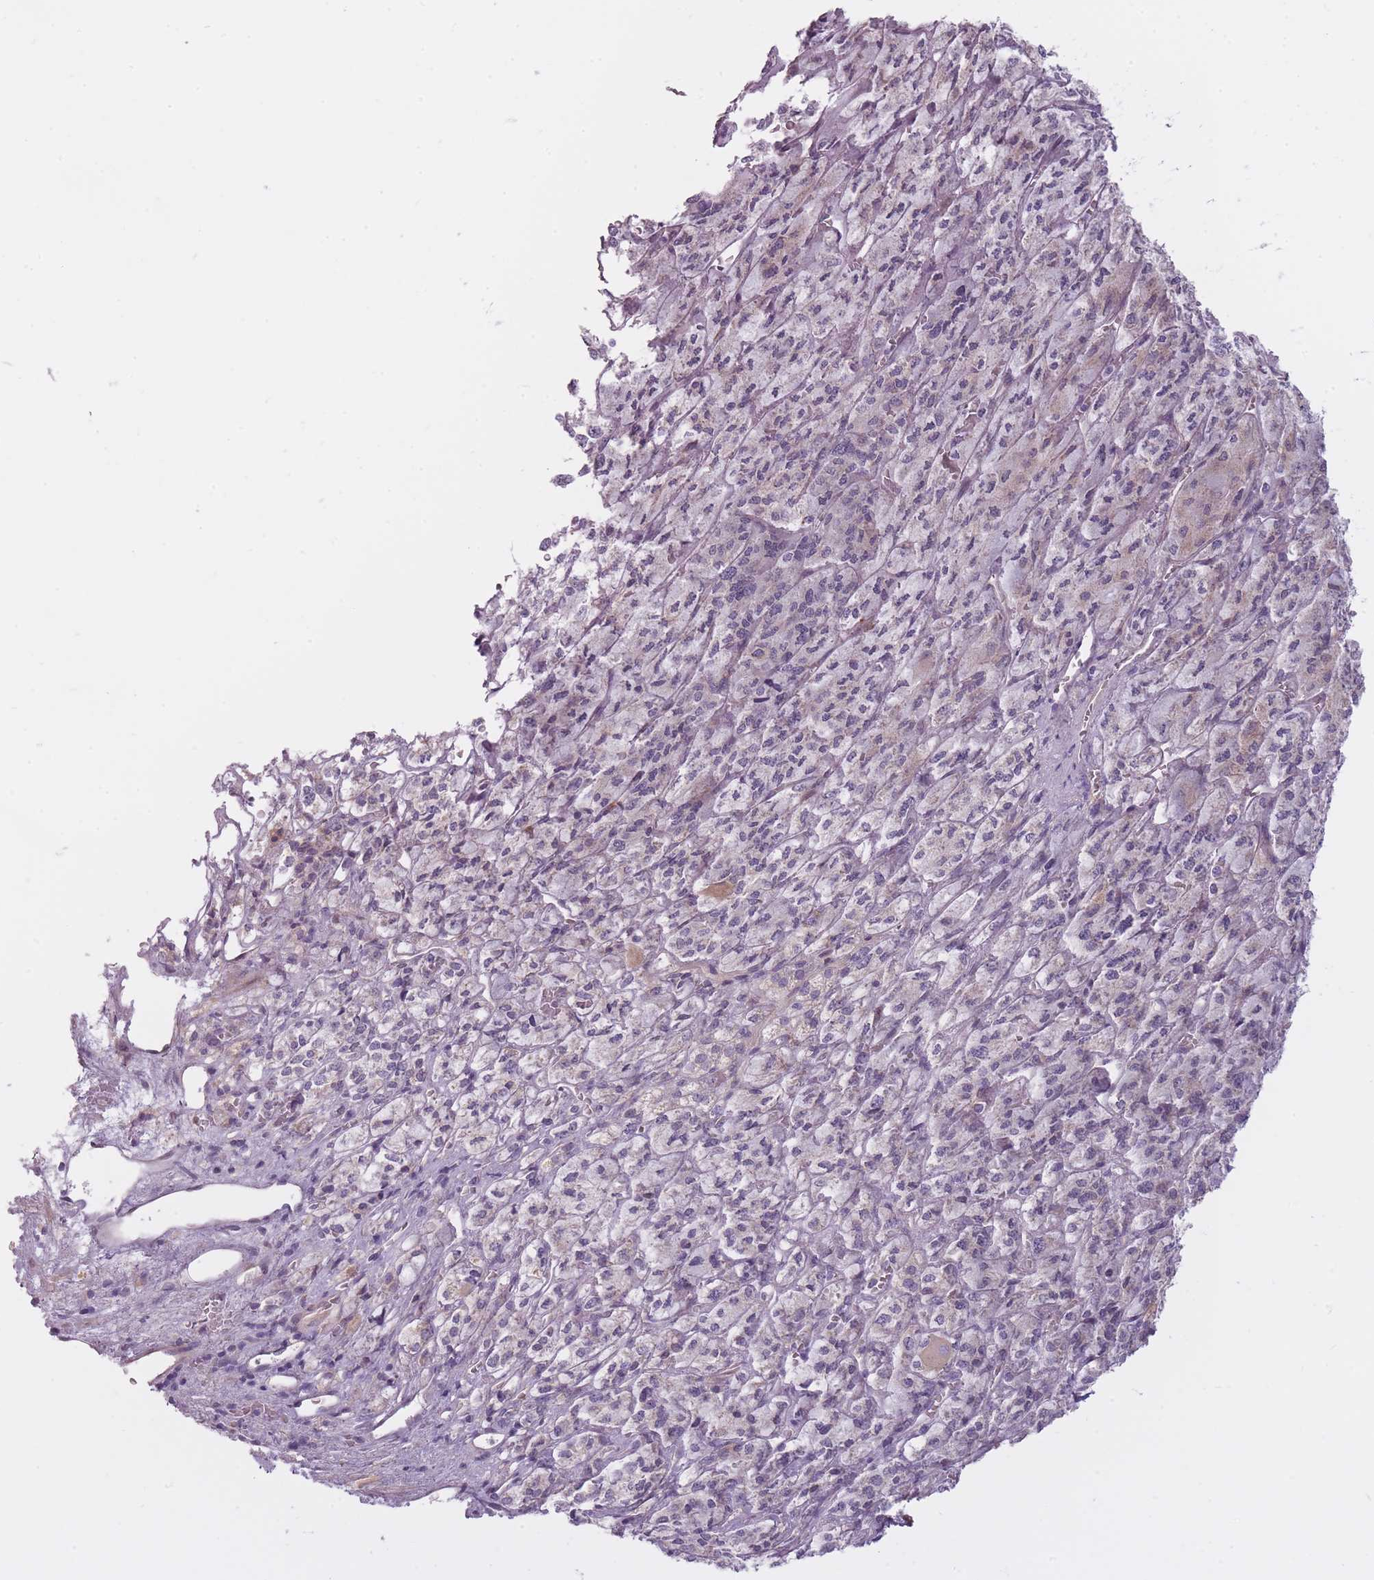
{"staining": {"intensity": "negative", "quantity": "none", "location": "none"}, "tissue": "adrenal gland", "cell_type": "Glandular cells", "image_type": "normal", "snomed": [{"axis": "morphology", "description": "Normal tissue, NOS"}, {"axis": "topography", "description": "Adrenal gland"}], "caption": "A histopathology image of human adrenal gland is negative for staining in glandular cells. Nuclei are stained in blue.", "gene": "PGRMC2", "patient": {"sex": "female", "age": 41}}